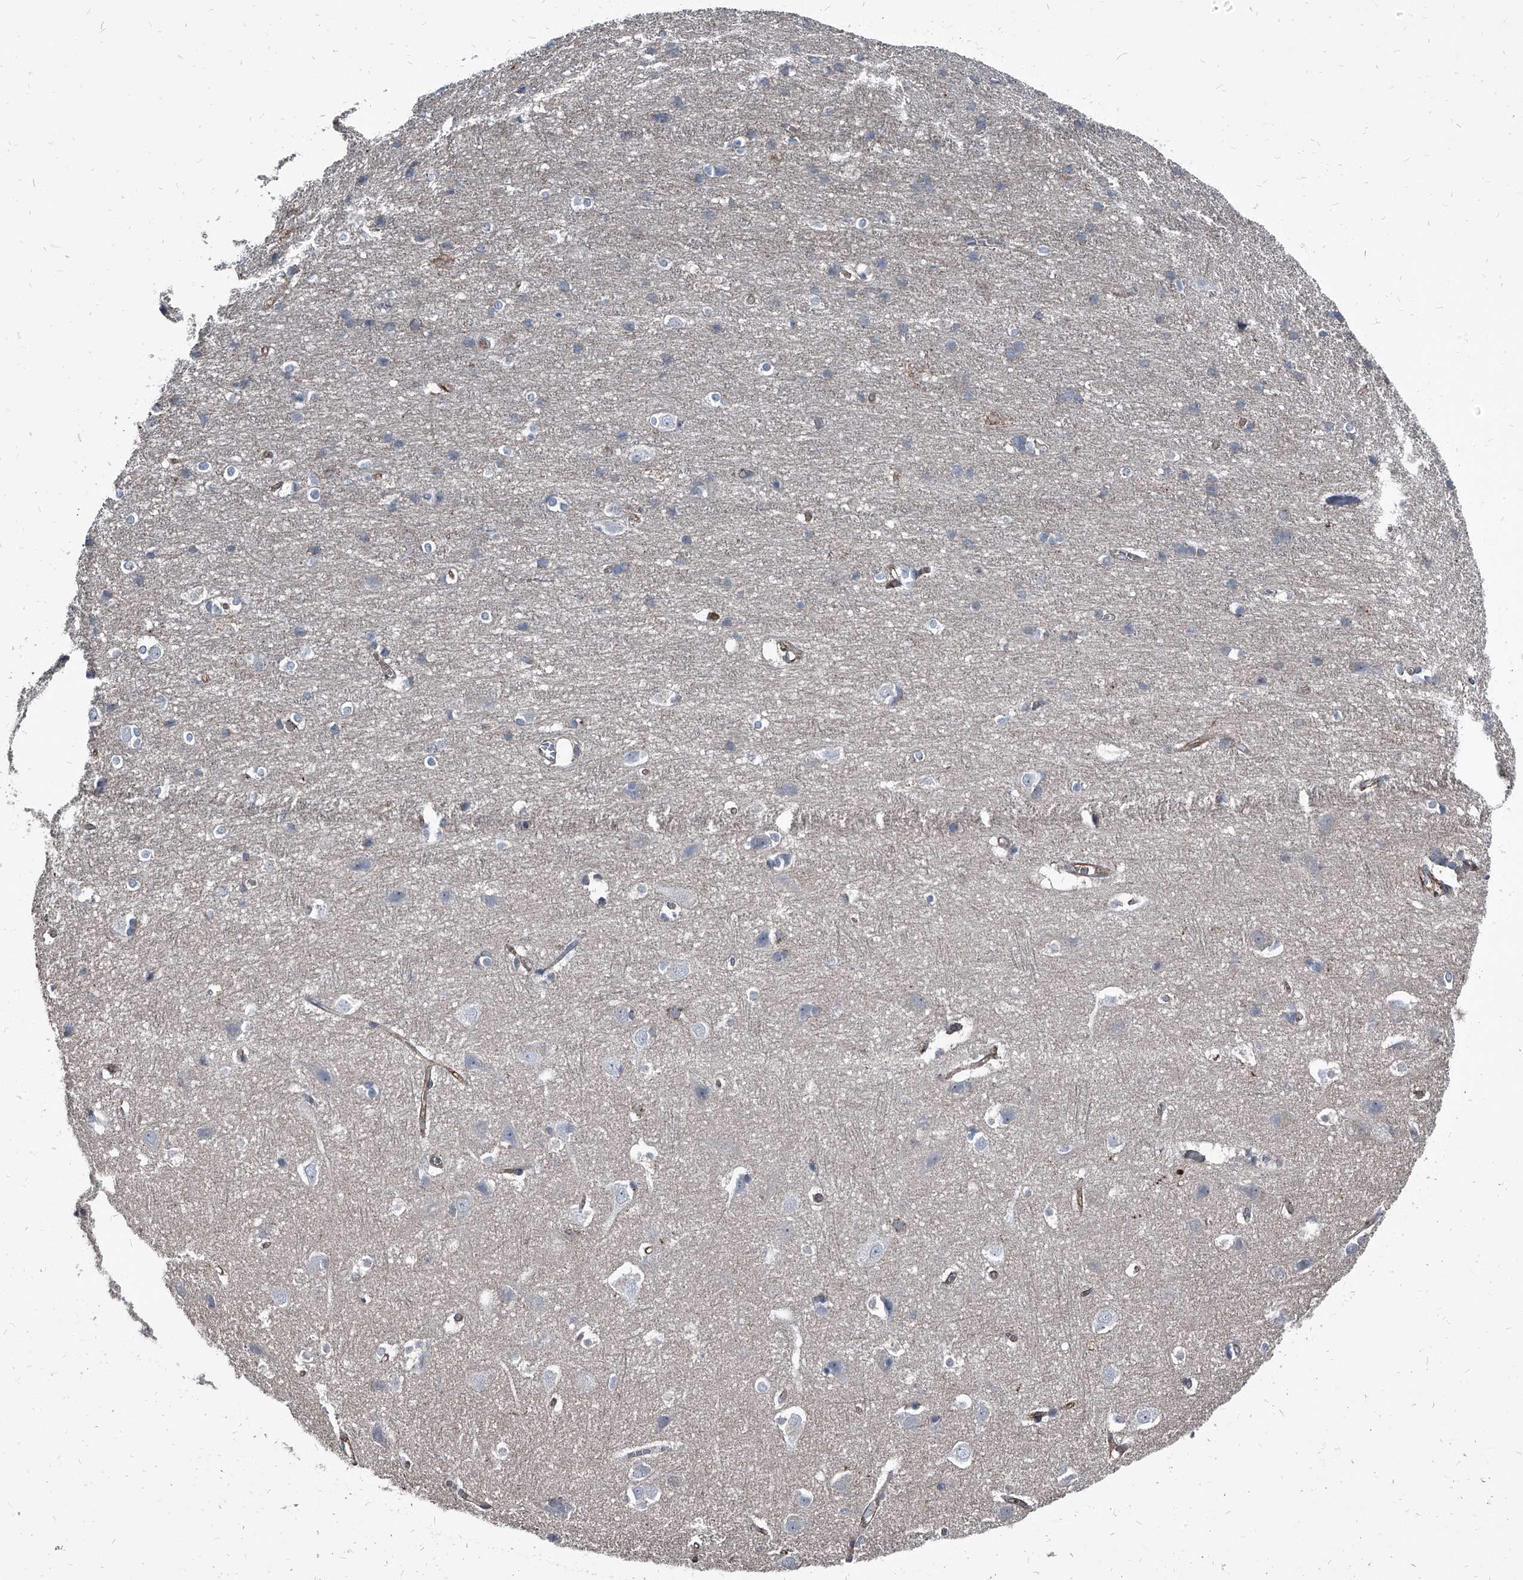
{"staining": {"intensity": "moderate", "quantity": "25%-75%", "location": "cytoplasmic/membranous"}, "tissue": "cerebral cortex", "cell_type": "Endothelial cells", "image_type": "normal", "snomed": [{"axis": "morphology", "description": "Normal tissue, NOS"}, {"axis": "topography", "description": "Cerebral cortex"}], "caption": "Moderate cytoplasmic/membranous expression for a protein is identified in approximately 25%-75% of endothelial cells of unremarkable cerebral cortex using immunohistochemistry.", "gene": "PGLYRP3", "patient": {"sex": "male", "age": 54}}